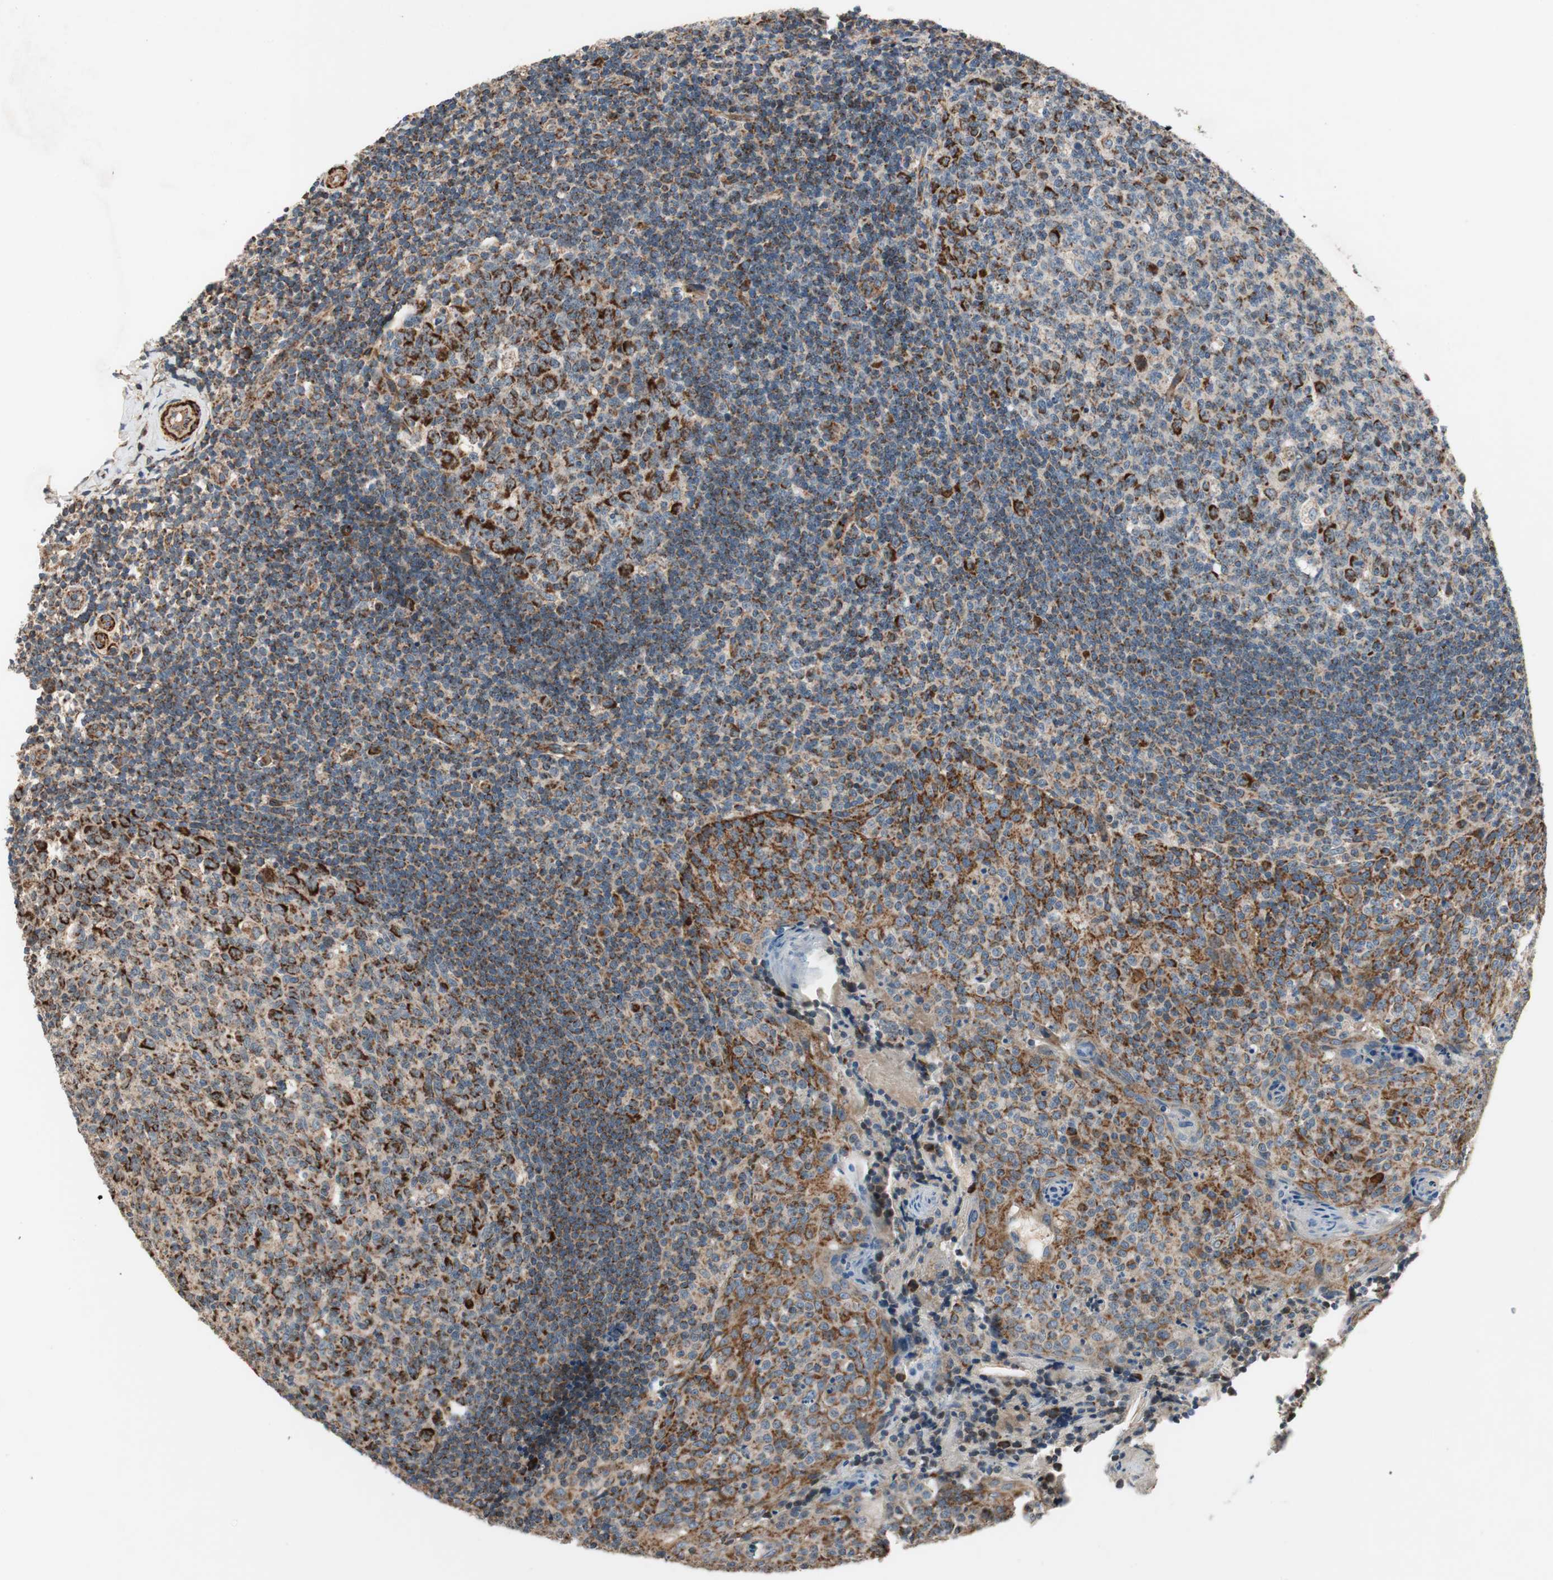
{"staining": {"intensity": "strong", "quantity": "25%-75%", "location": "cytoplasmic/membranous"}, "tissue": "tonsil", "cell_type": "Germinal center cells", "image_type": "normal", "snomed": [{"axis": "morphology", "description": "Normal tissue, NOS"}, {"axis": "topography", "description": "Tonsil"}], "caption": "Tonsil stained with DAB immunohistochemistry exhibits high levels of strong cytoplasmic/membranous positivity in approximately 25%-75% of germinal center cells.", "gene": "AKAP1", "patient": {"sex": "female", "age": 19}}